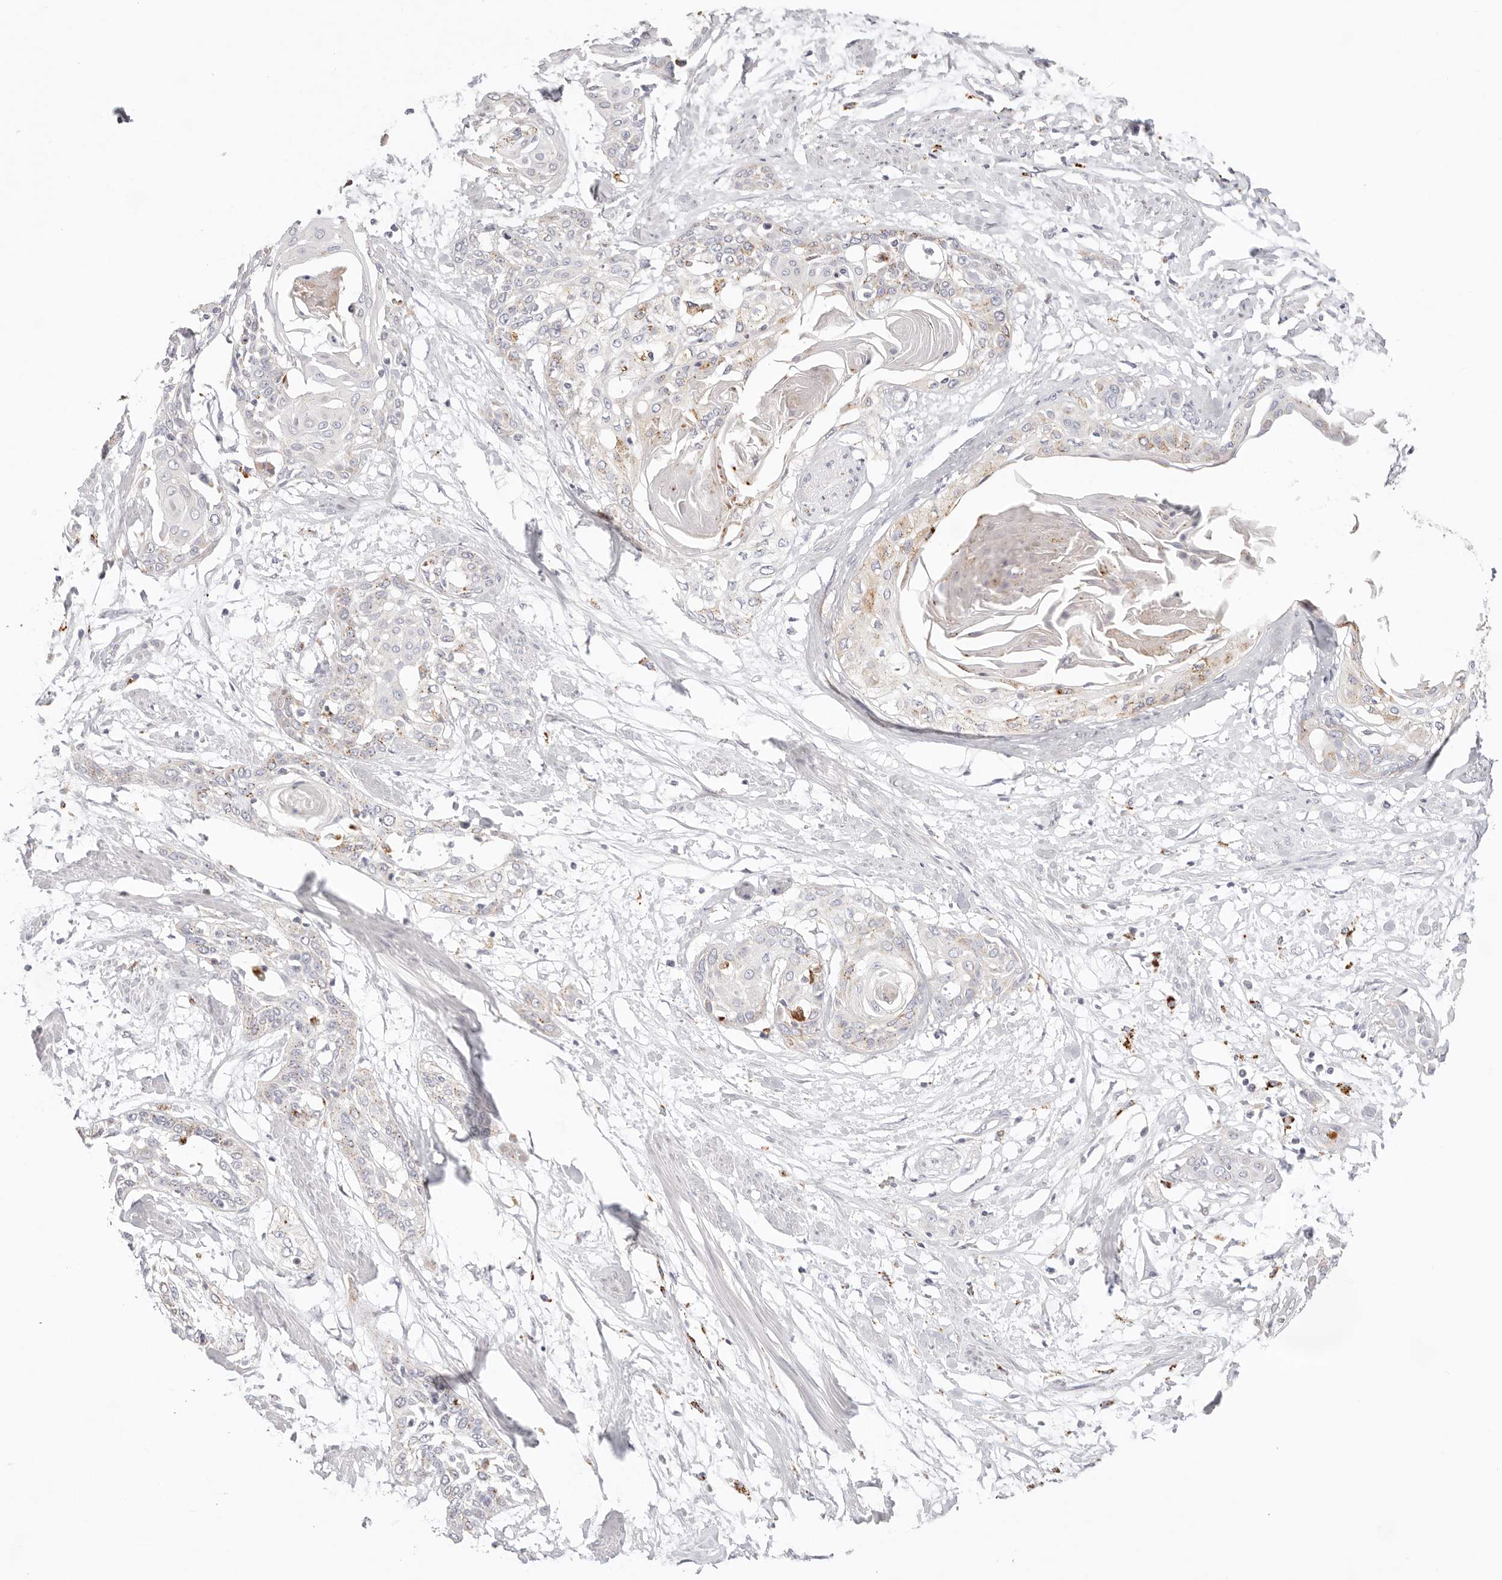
{"staining": {"intensity": "moderate", "quantity": "<25%", "location": "cytoplasmic/membranous"}, "tissue": "cervical cancer", "cell_type": "Tumor cells", "image_type": "cancer", "snomed": [{"axis": "morphology", "description": "Squamous cell carcinoma, NOS"}, {"axis": "topography", "description": "Cervix"}], "caption": "Moderate cytoplasmic/membranous positivity for a protein is present in about <25% of tumor cells of cervical cancer (squamous cell carcinoma) using IHC.", "gene": "STKLD1", "patient": {"sex": "female", "age": 57}}